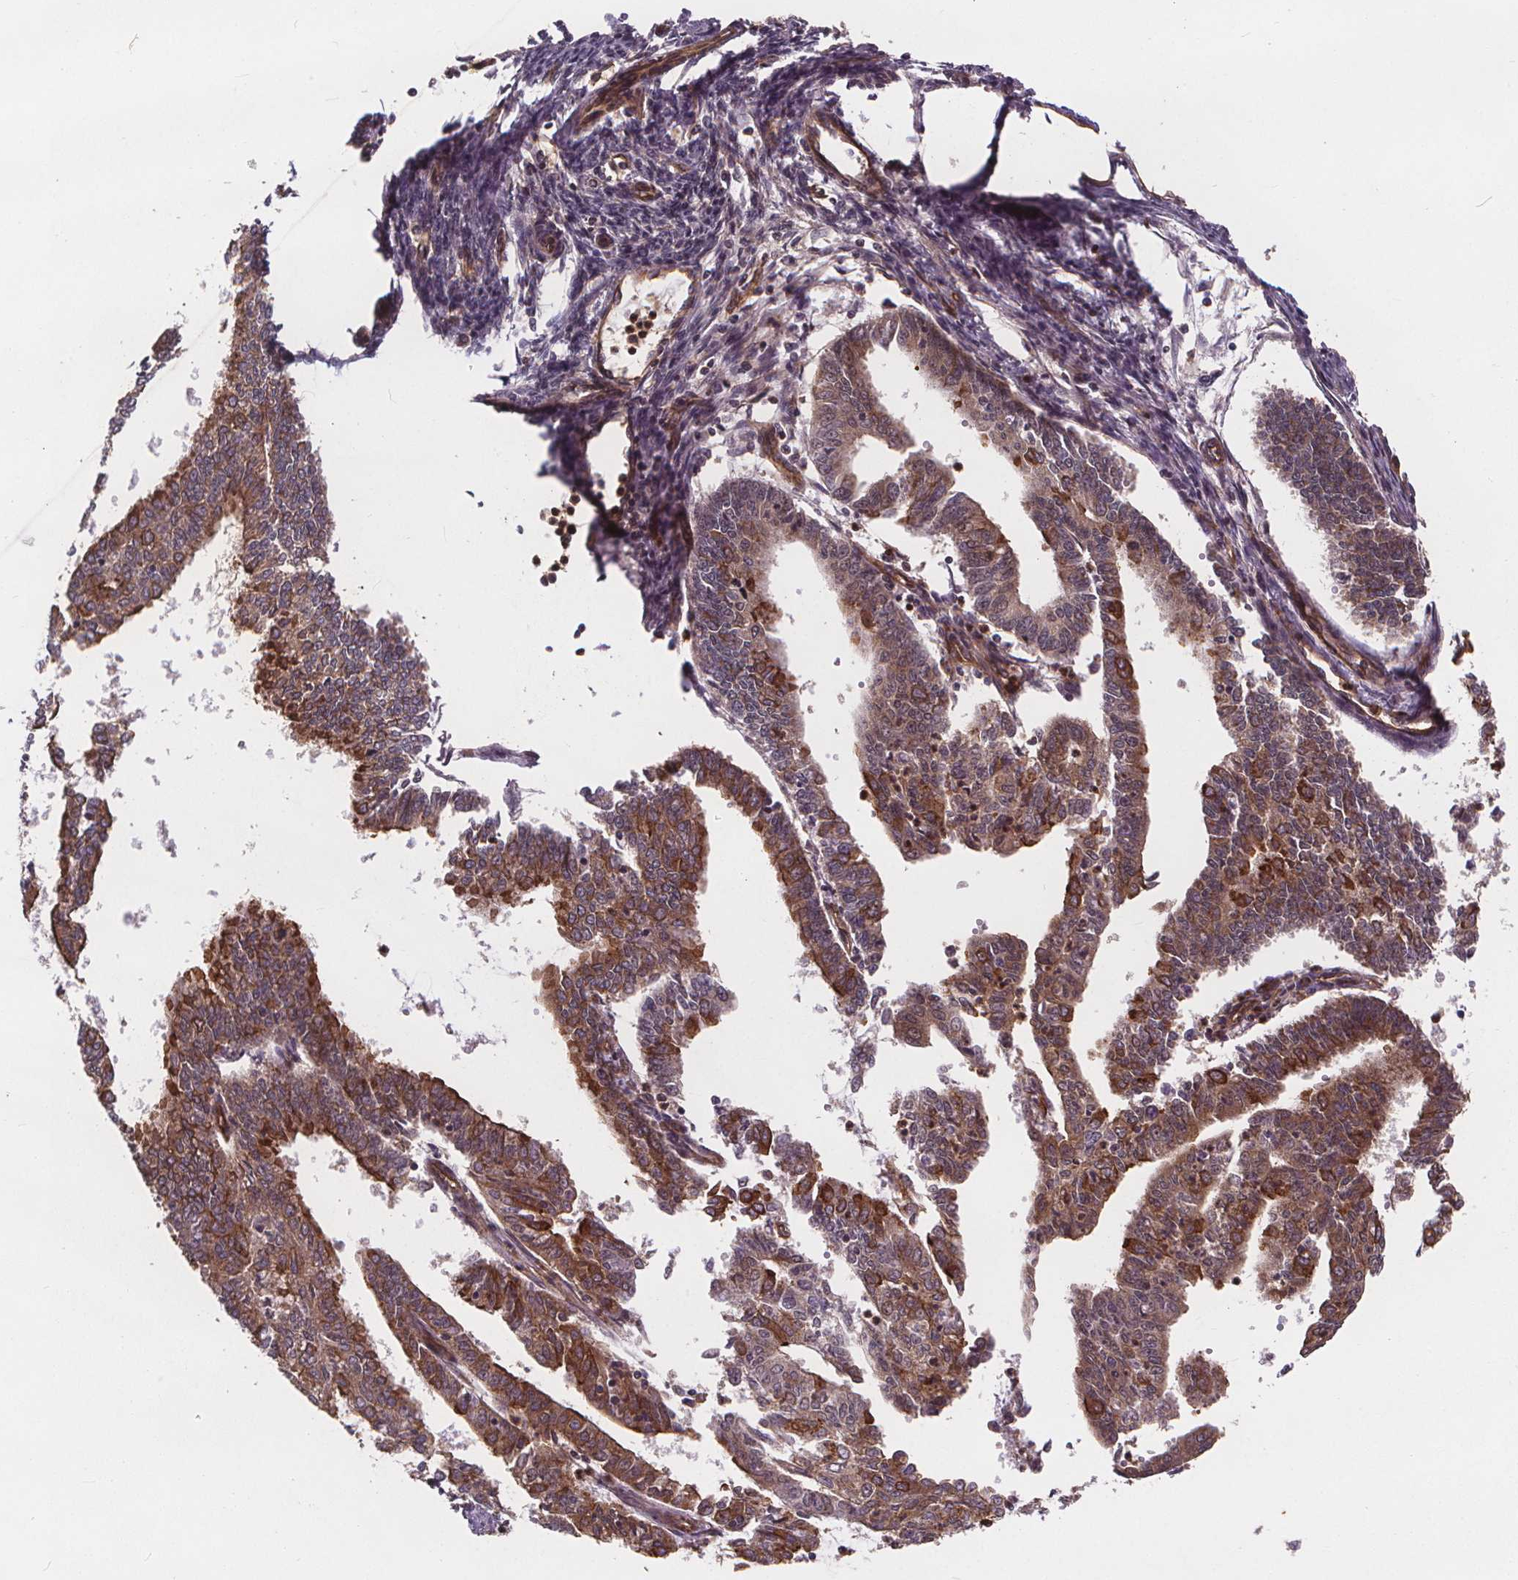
{"staining": {"intensity": "strong", "quantity": ">75%", "location": "cytoplasmic/membranous"}, "tissue": "endometrial cancer", "cell_type": "Tumor cells", "image_type": "cancer", "snomed": [{"axis": "morphology", "description": "Adenocarcinoma, NOS"}, {"axis": "topography", "description": "Endometrium"}], "caption": "Immunohistochemical staining of adenocarcinoma (endometrial) demonstrates strong cytoplasmic/membranous protein positivity in approximately >75% of tumor cells. The staining was performed using DAB to visualize the protein expression in brown, while the nuclei were stained in blue with hematoxylin (Magnification: 20x).", "gene": "CLINT1", "patient": {"sex": "female", "age": 61}}